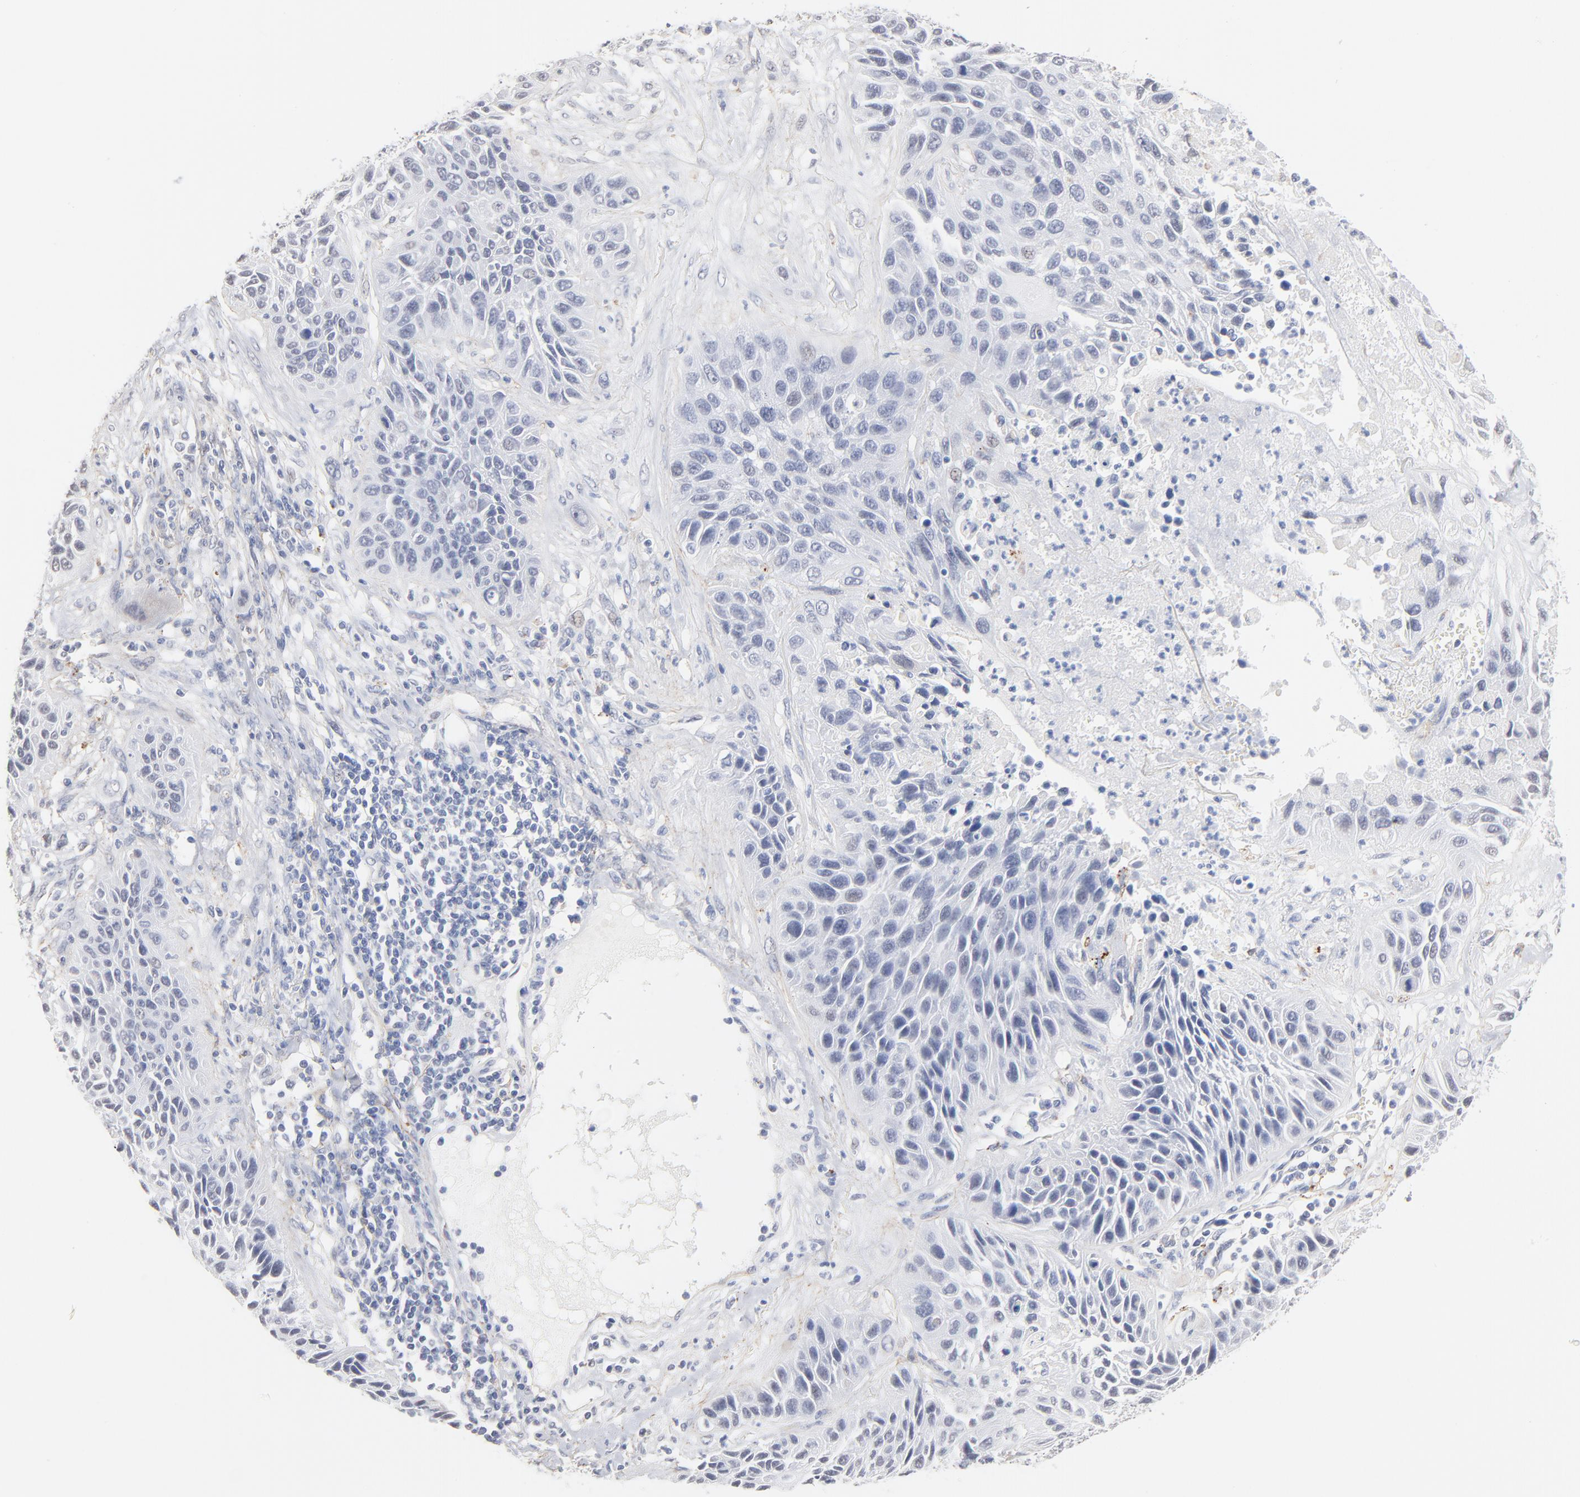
{"staining": {"intensity": "negative", "quantity": "none", "location": "none"}, "tissue": "lung cancer", "cell_type": "Tumor cells", "image_type": "cancer", "snomed": [{"axis": "morphology", "description": "Squamous cell carcinoma, NOS"}, {"axis": "topography", "description": "Lung"}], "caption": "Immunohistochemistry histopathology image of neoplastic tissue: squamous cell carcinoma (lung) stained with DAB exhibits no significant protein expression in tumor cells.", "gene": "LTBP2", "patient": {"sex": "female", "age": 76}}